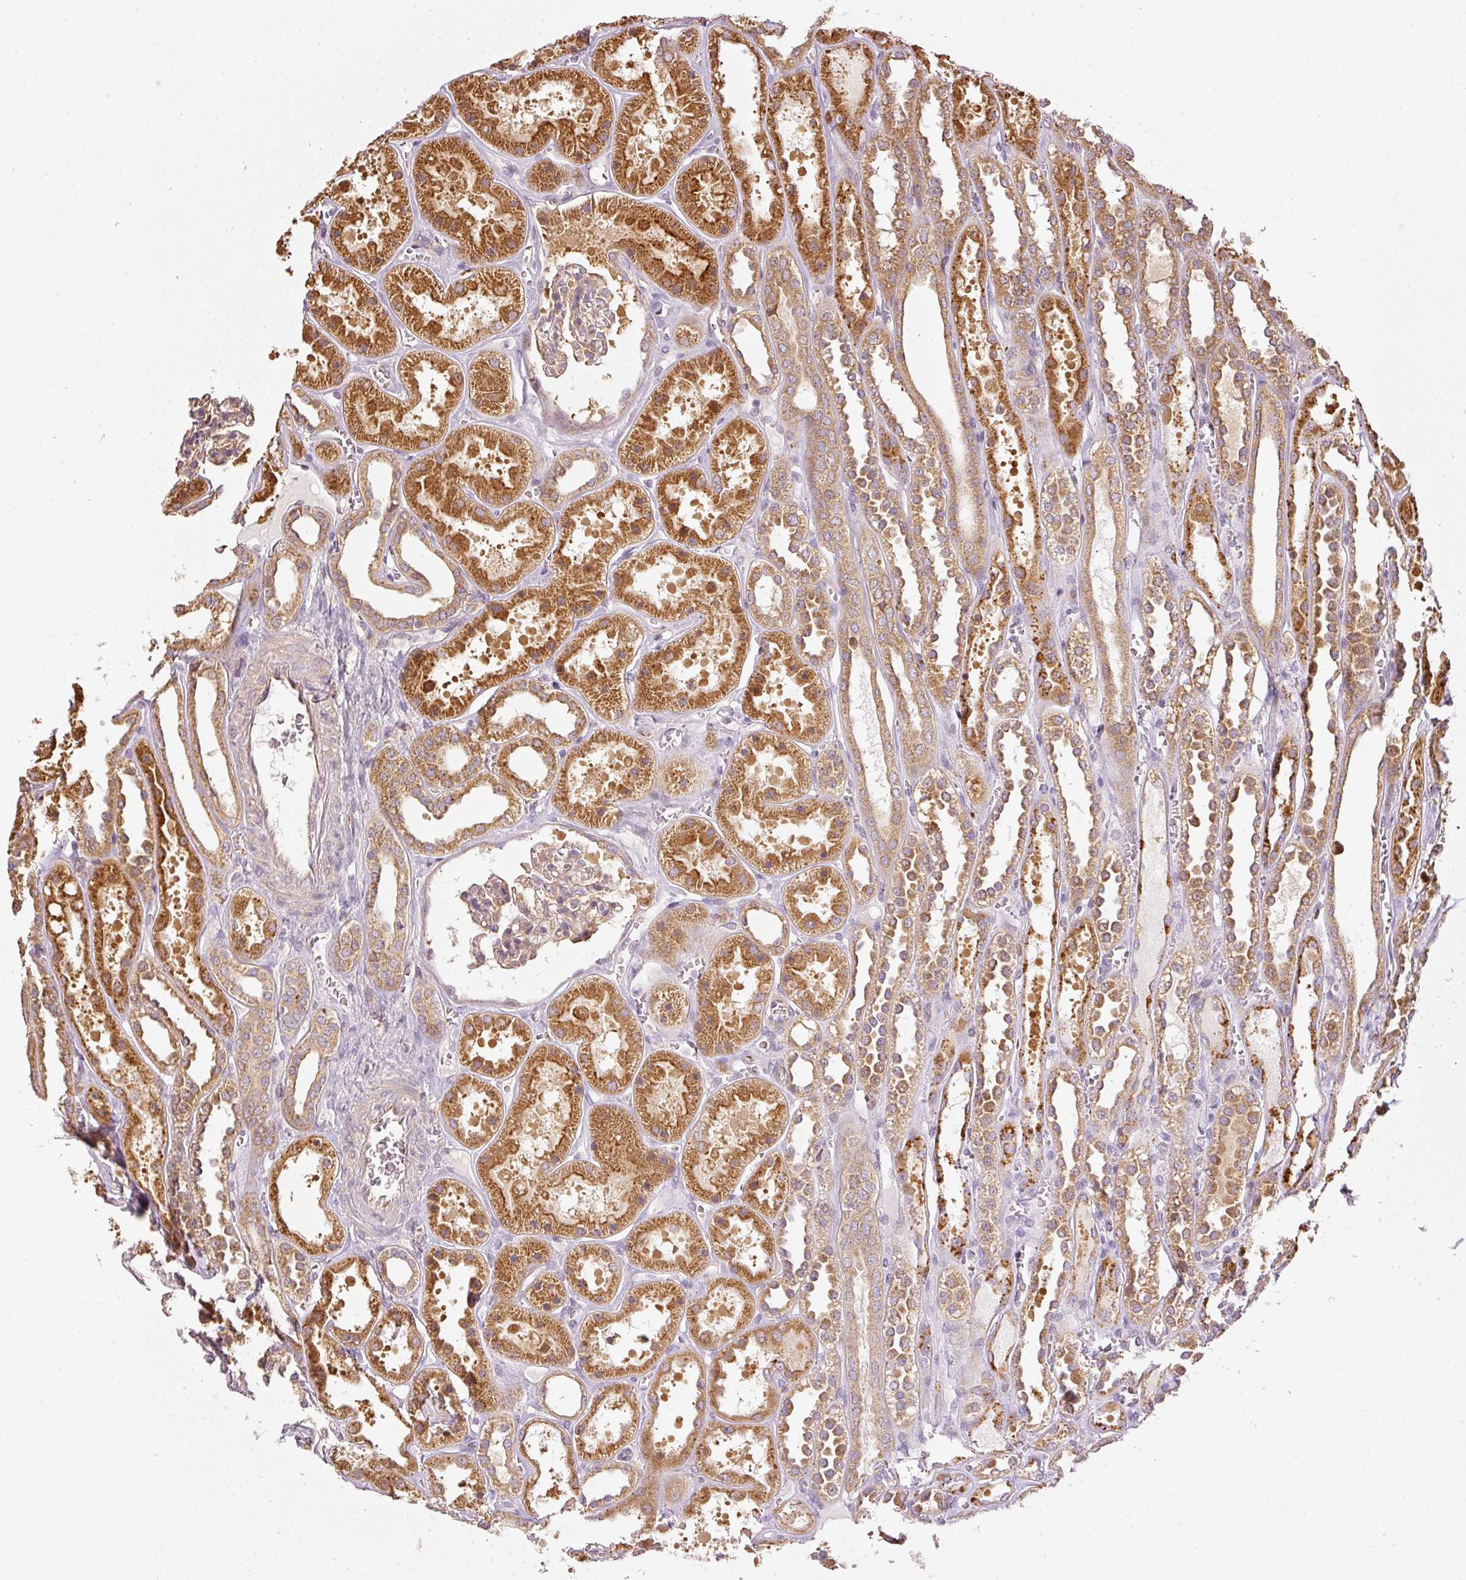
{"staining": {"intensity": "moderate", "quantity": "25%-75%", "location": "cytoplasmic/membranous"}, "tissue": "kidney", "cell_type": "Cells in glomeruli", "image_type": "normal", "snomed": [{"axis": "morphology", "description": "Normal tissue, NOS"}, {"axis": "topography", "description": "Kidney"}], "caption": "A micrograph showing moderate cytoplasmic/membranous staining in approximately 25%-75% of cells in glomeruli in normal kidney, as visualized by brown immunohistochemical staining.", "gene": "MTHFD1L", "patient": {"sex": "female", "age": 41}}